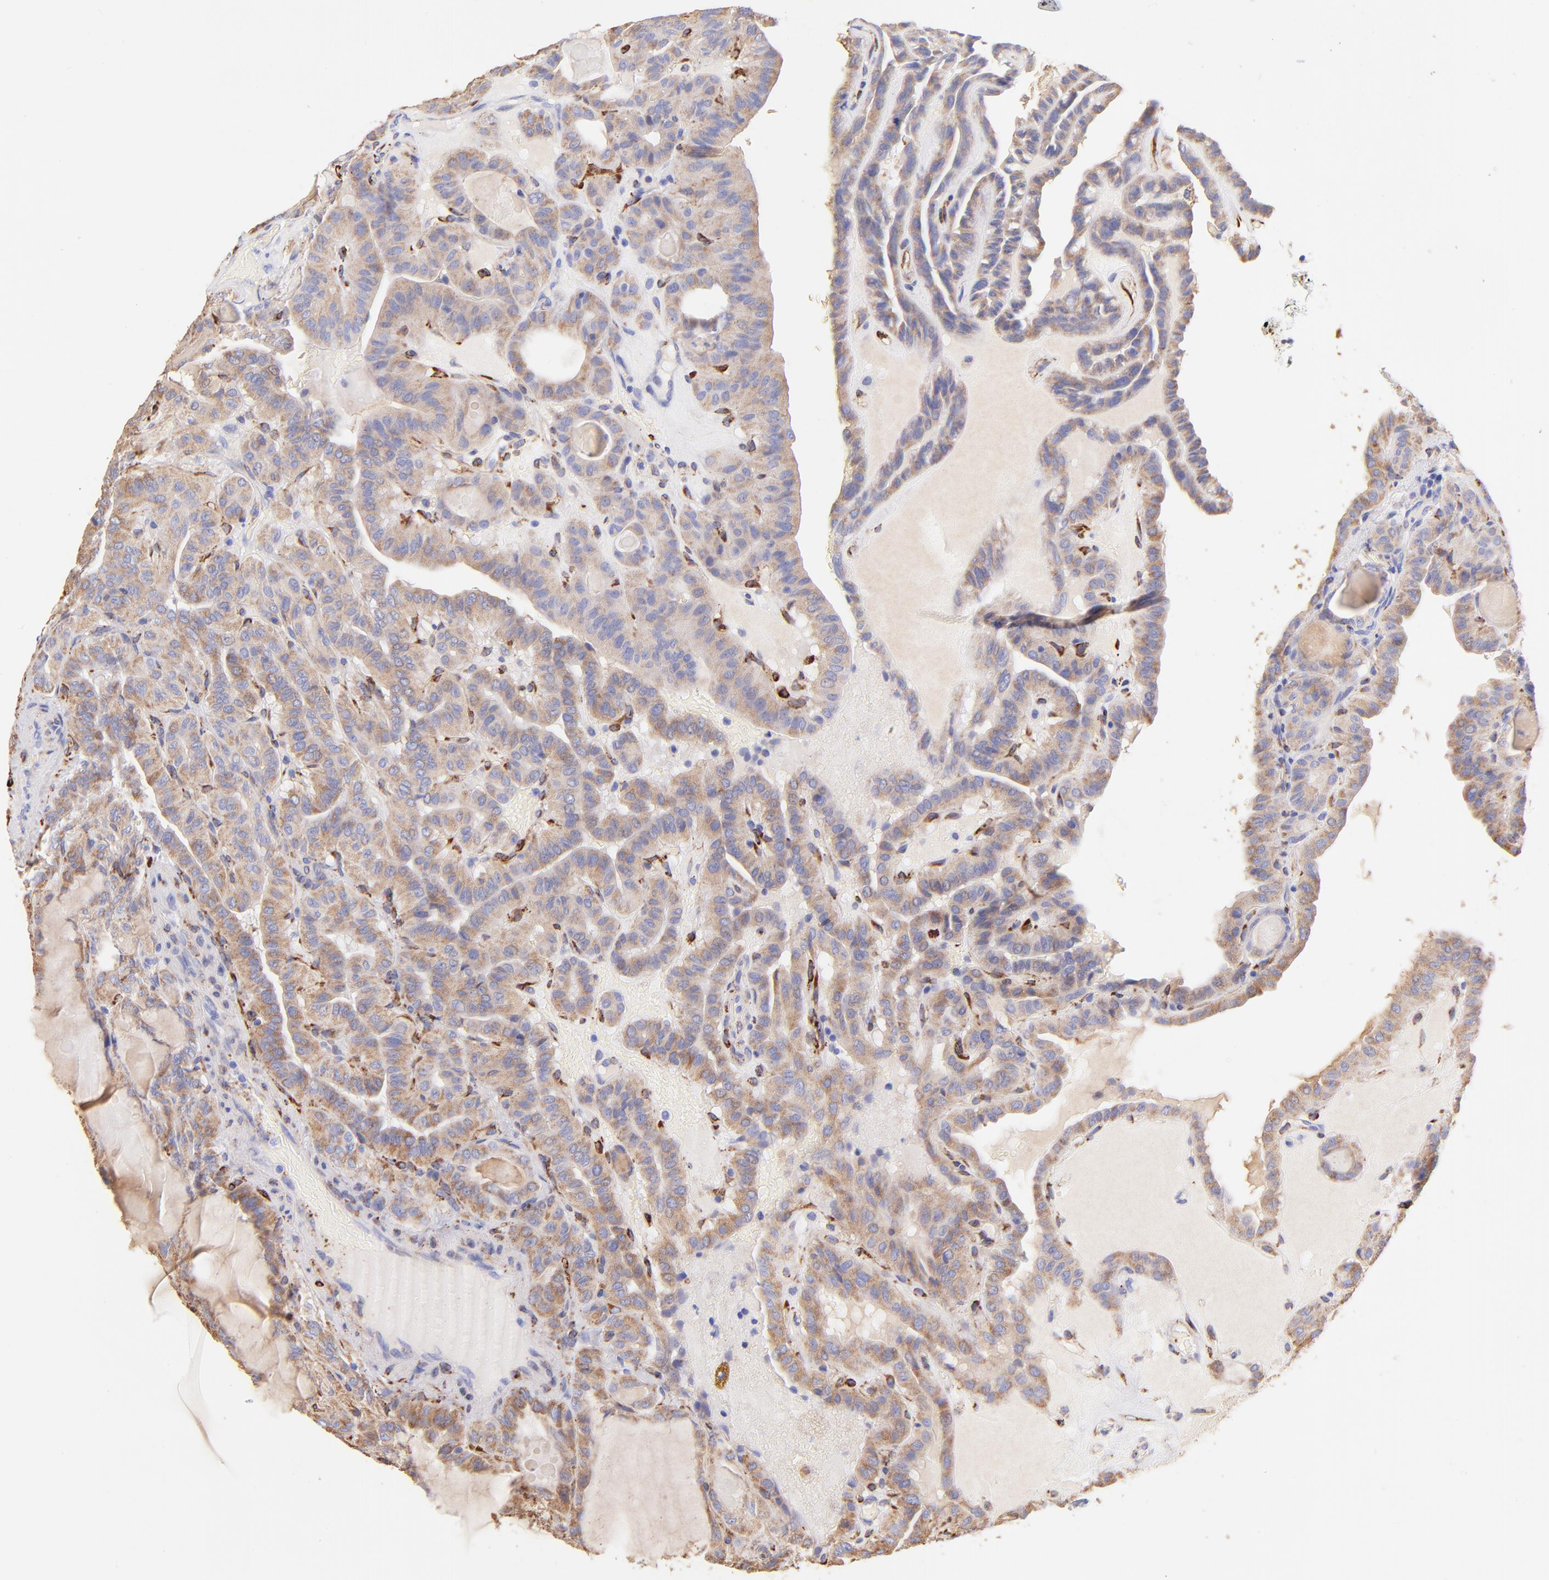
{"staining": {"intensity": "weak", "quantity": ">75%", "location": "cytoplasmic/membranous"}, "tissue": "thyroid cancer", "cell_type": "Tumor cells", "image_type": "cancer", "snomed": [{"axis": "morphology", "description": "Papillary adenocarcinoma, NOS"}, {"axis": "topography", "description": "Thyroid gland"}], "caption": "DAB immunohistochemical staining of human thyroid cancer (papillary adenocarcinoma) exhibits weak cytoplasmic/membranous protein positivity in approximately >75% of tumor cells. (brown staining indicates protein expression, while blue staining denotes nuclei).", "gene": "SPARC", "patient": {"sex": "male", "age": 77}}